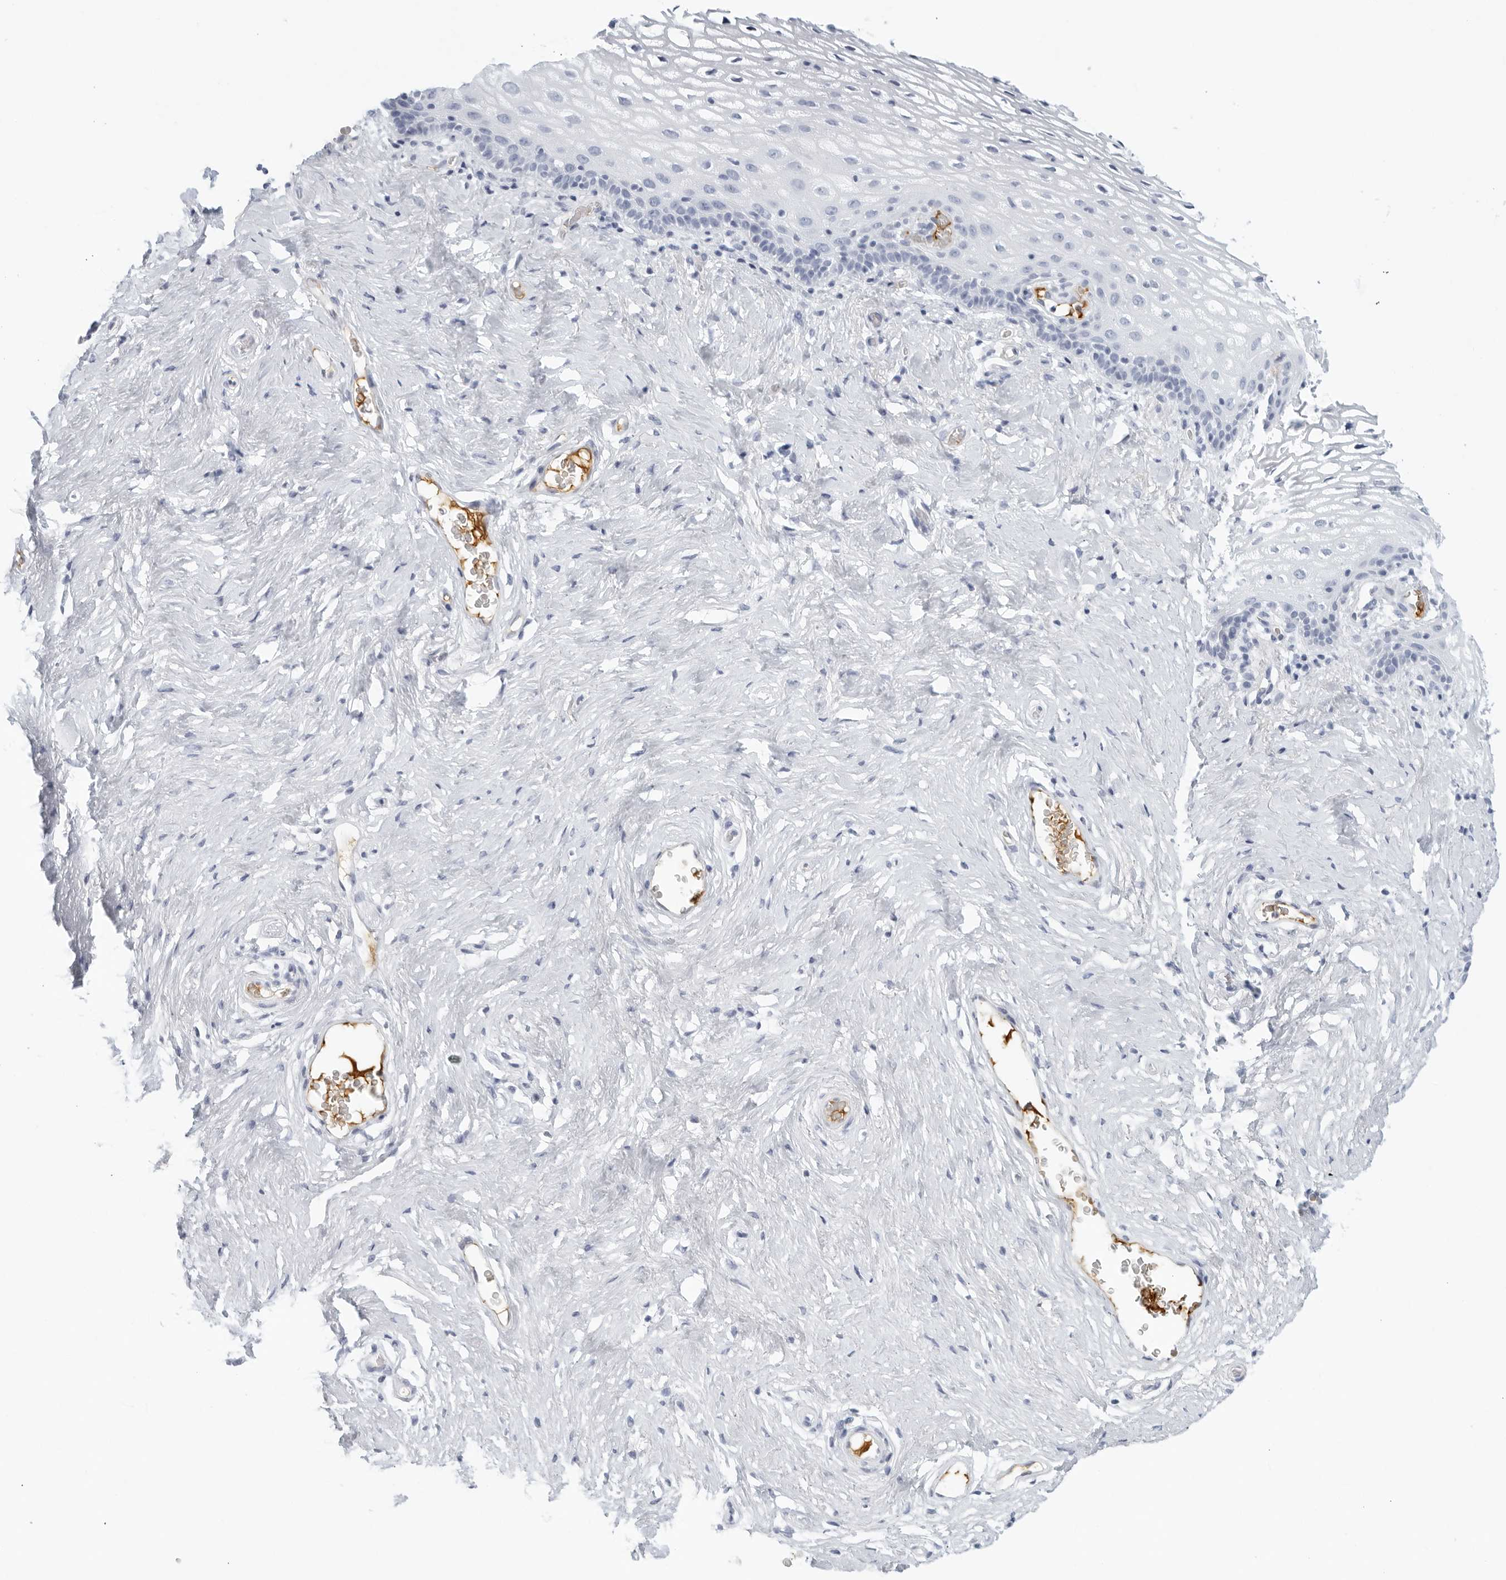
{"staining": {"intensity": "negative", "quantity": "none", "location": "none"}, "tissue": "vagina", "cell_type": "Squamous epithelial cells", "image_type": "normal", "snomed": [{"axis": "morphology", "description": "Normal tissue, NOS"}, {"axis": "morphology", "description": "Adenocarcinoma, NOS"}, {"axis": "topography", "description": "Rectum"}, {"axis": "topography", "description": "Vagina"}], "caption": "Immunohistochemistry micrograph of benign vagina stained for a protein (brown), which displays no positivity in squamous epithelial cells.", "gene": "FGG", "patient": {"sex": "female", "age": 71}}